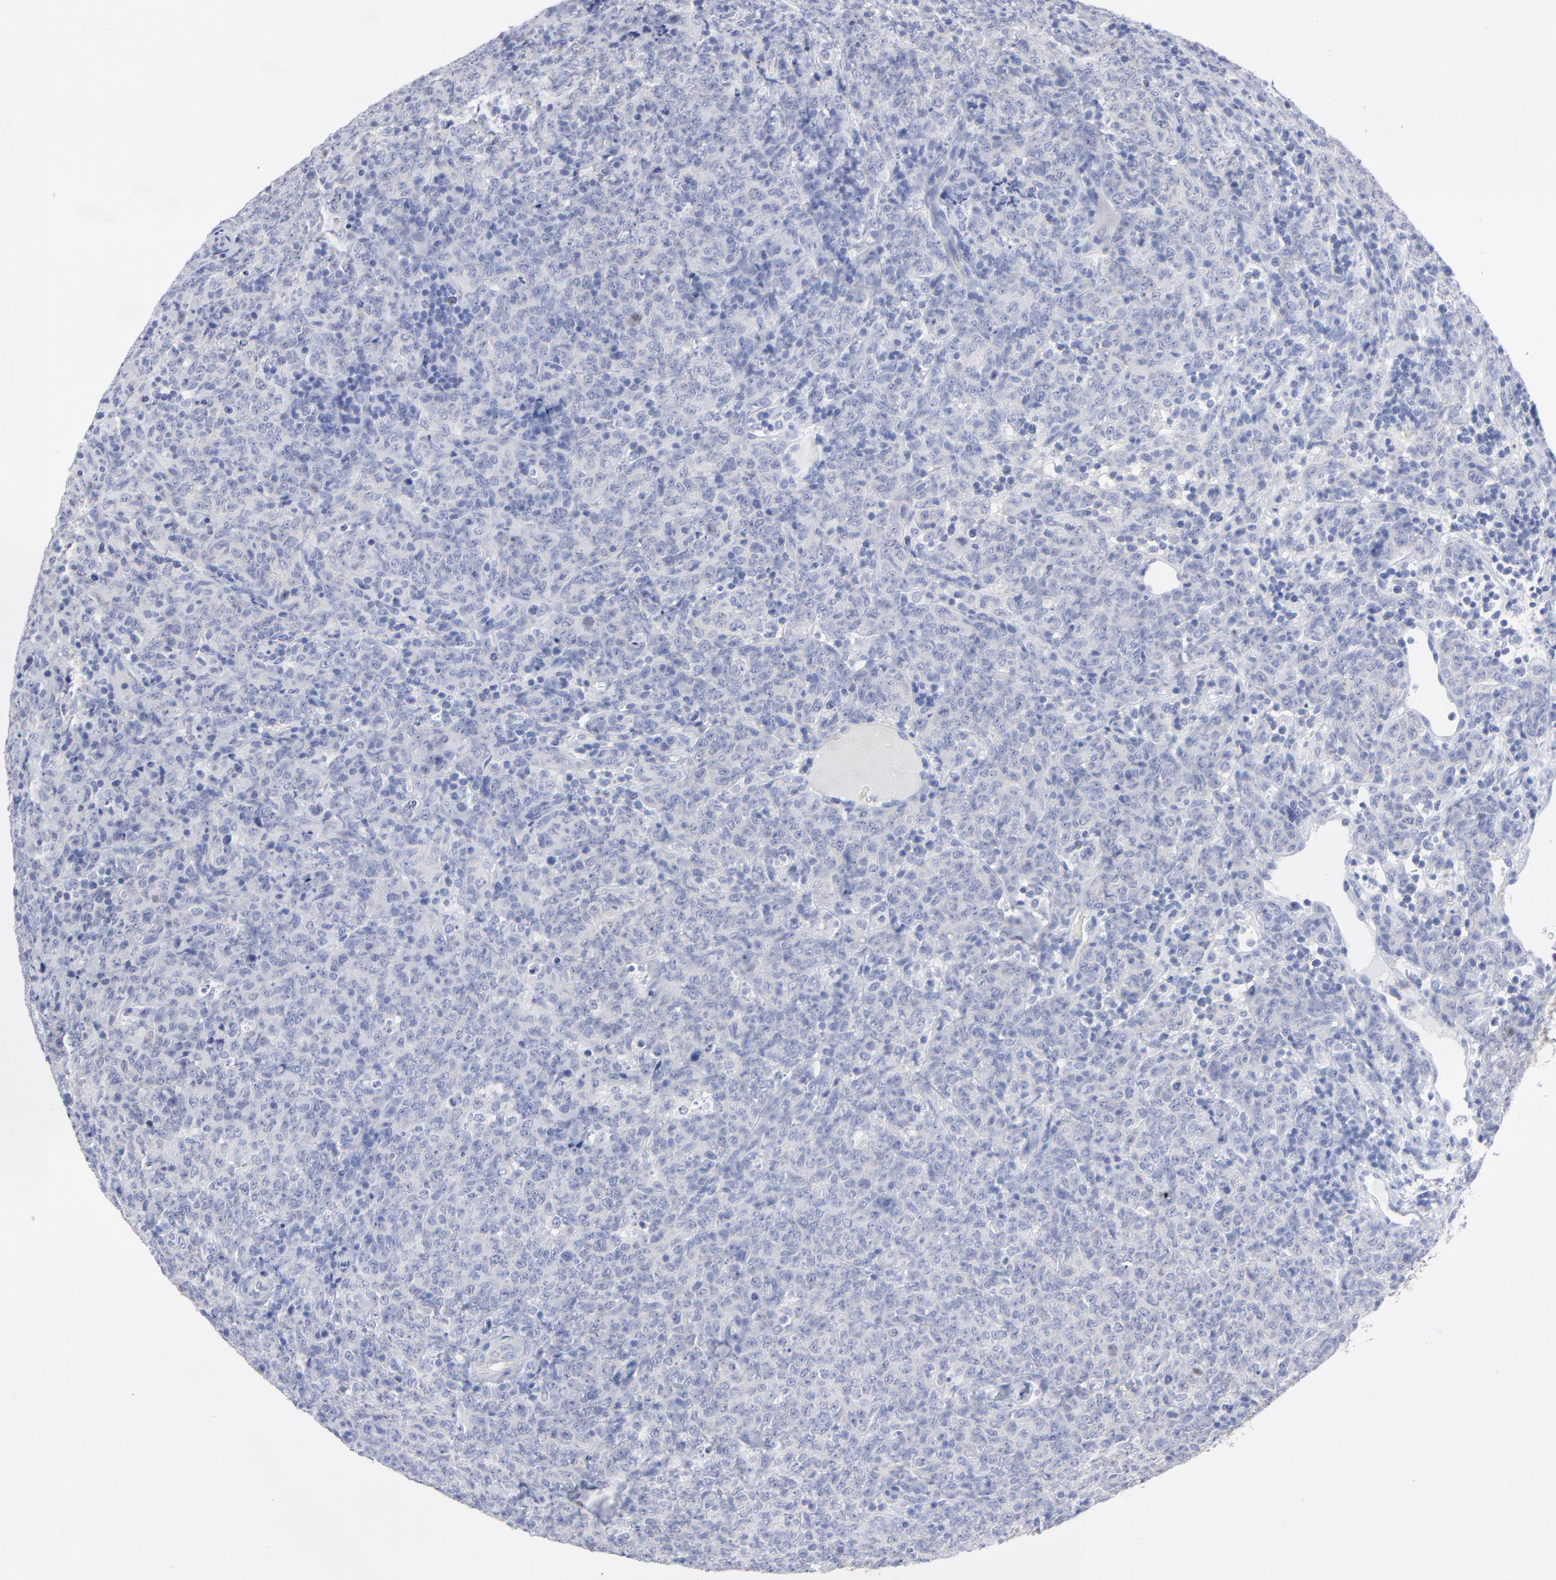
{"staining": {"intensity": "weak", "quantity": "<25%", "location": "cytoplasmic/membranous"}, "tissue": "lymphoma", "cell_type": "Tumor cells", "image_type": "cancer", "snomed": [{"axis": "morphology", "description": "Malignant lymphoma, non-Hodgkin's type, High grade"}, {"axis": "topography", "description": "Tonsil"}], "caption": "Tumor cells show no significant protein staining in malignant lymphoma, non-Hodgkin's type (high-grade).", "gene": "CNTN3", "patient": {"sex": "female", "age": 36}}